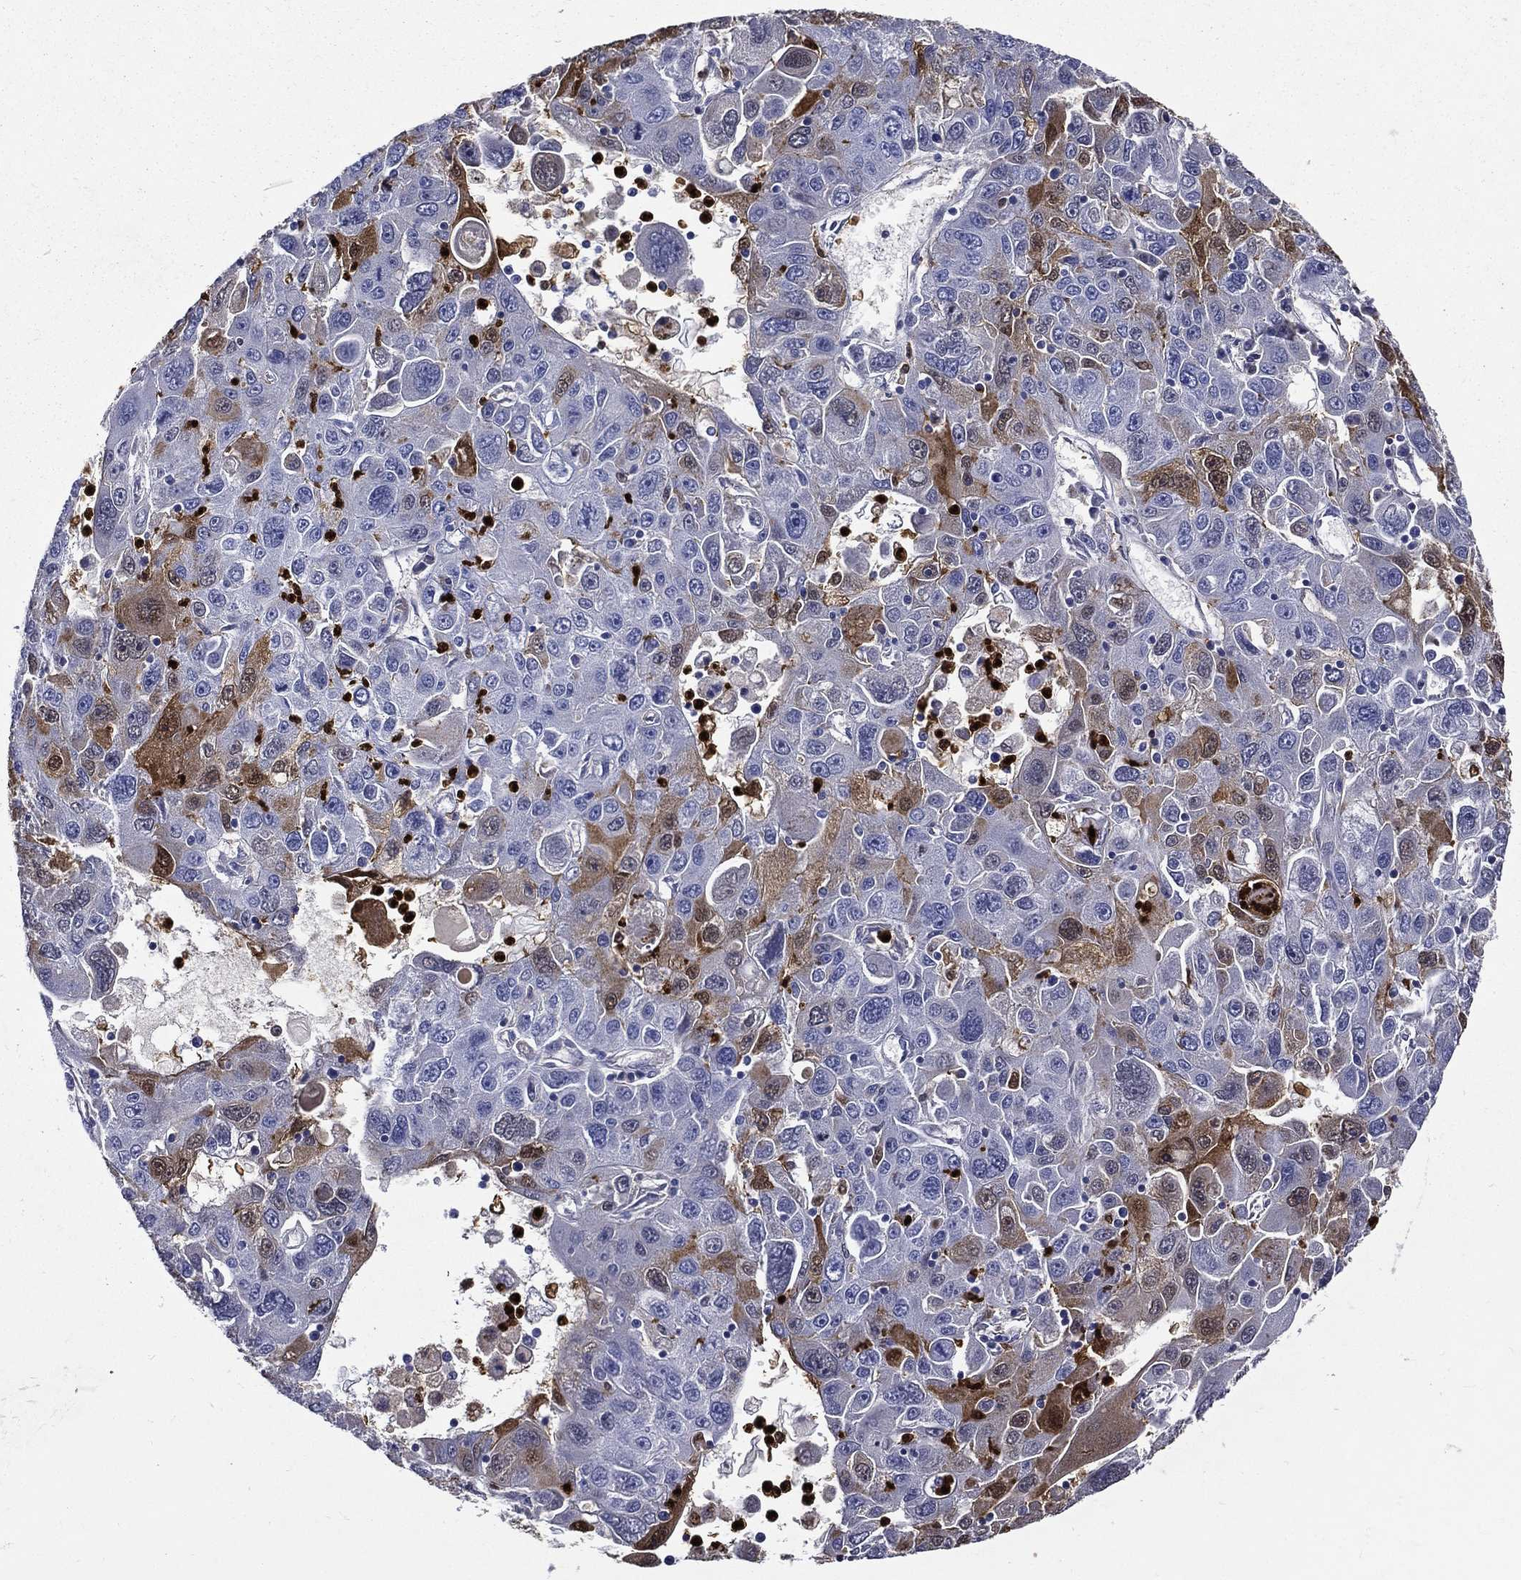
{"staining": {"intensity": "moderate", "quantity": "<25%", "location": "cytoplasmic/membranous"}, "tissue": "stomach cancer", "cell_type": "Tumor cells", "image_type": "cancer", "snomed": [{"axis": "morphology", "description": "Adenocarcinoma, NOS"}, {"axis": "topography", "description": "Stomach"}], "caption": "Stomach cancer (adenocarcinoma) stained with immunohistochemistry displays moderate cytoplasmic/membranous staining in approximately <25% of tumor cells.", "gene": "GPR171", "patient": {"sex": "male", "age": 56}}